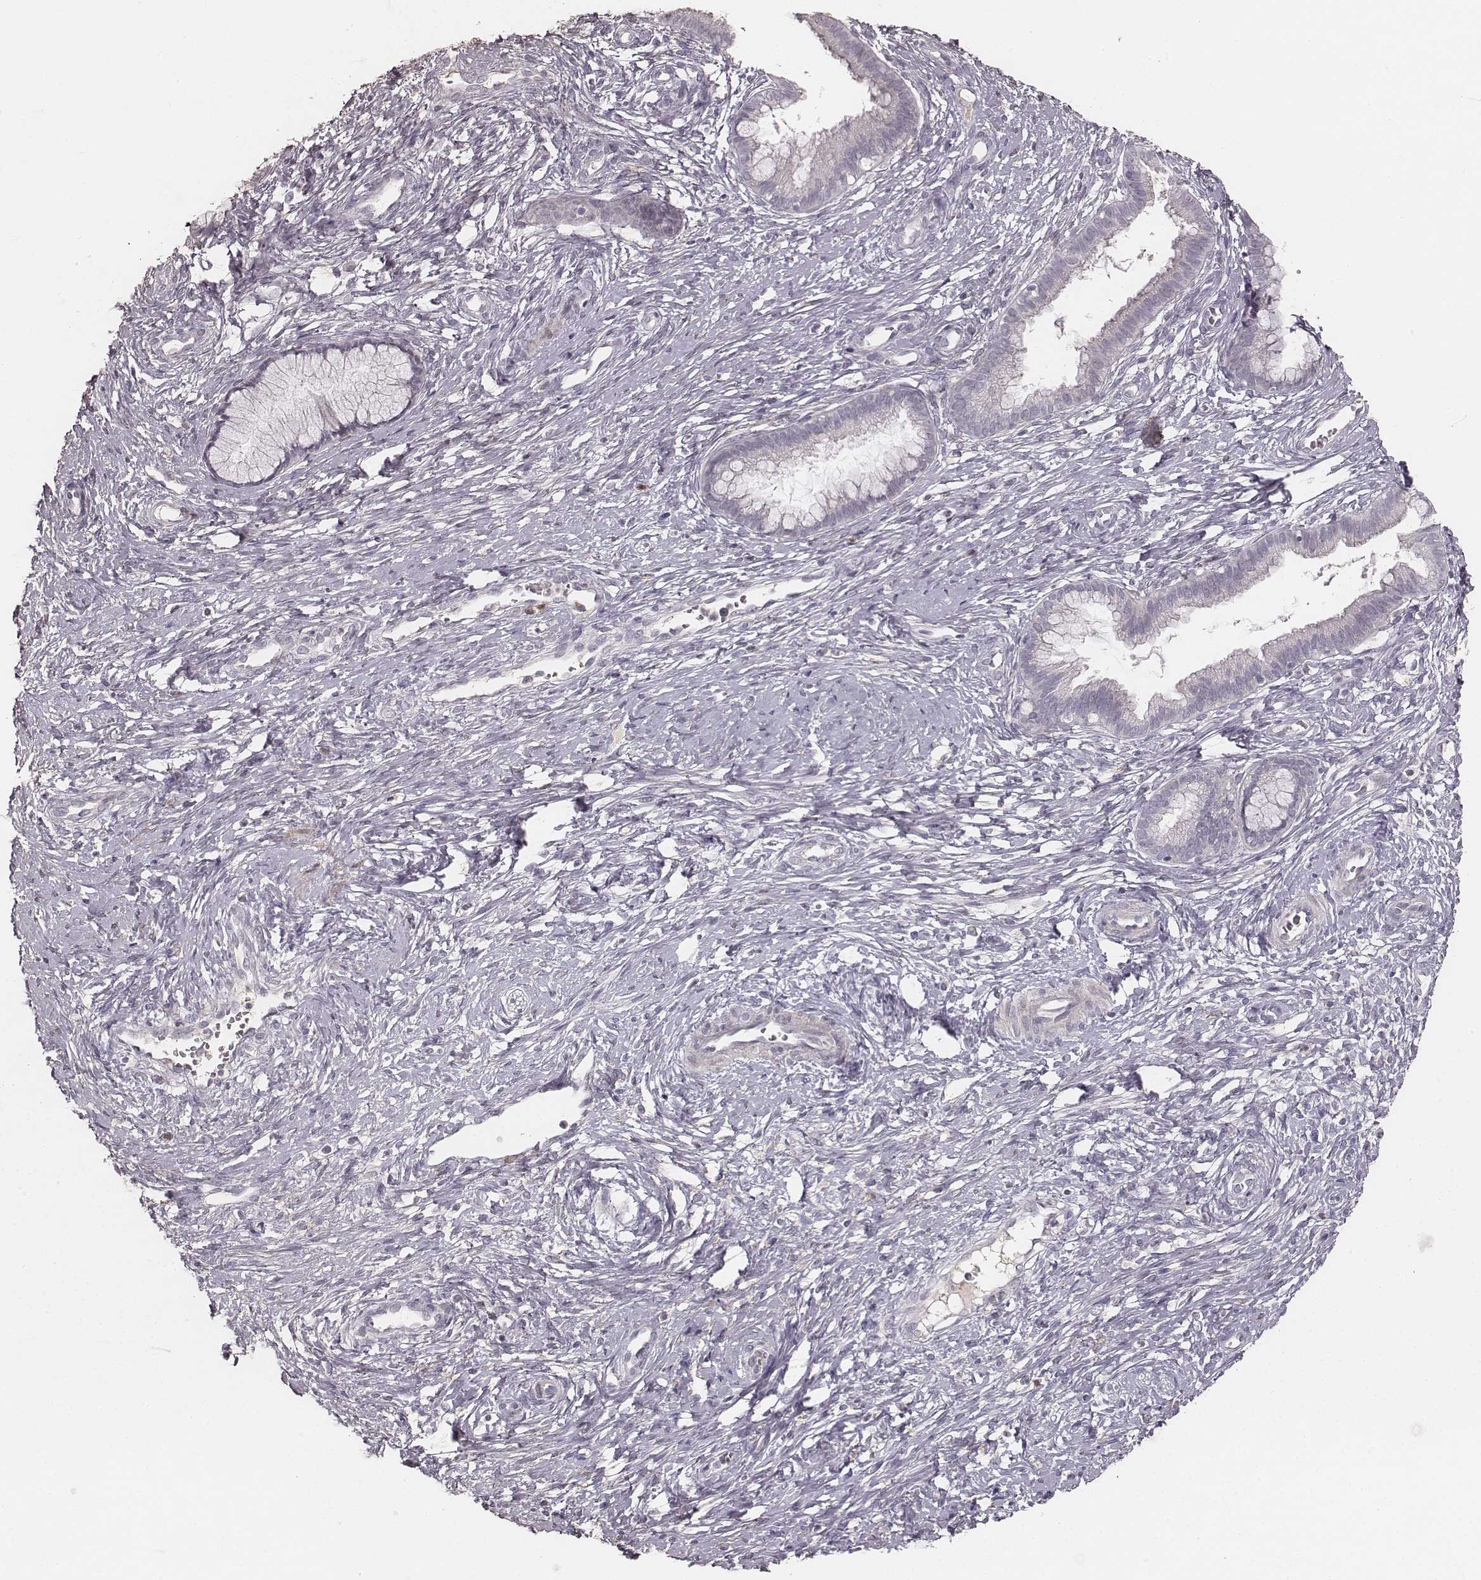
{"staining": {"intensity": "negative", "quantity": "none", "location": "none"}, "tissue": "cervical cancer", "cell_type": "Tumor cells", "image_type": "cancer", "snomed": [{"axis": "morphology", "description": "Squamous cell carcinoma, NOS"}, {"axis": "topography", "description": "Cervix"}], "caption": "IHC micrograph of neoplastic tissue: cervical squamous cell carcinoma stained with DAB exhibits no significant protein staining in tumor cells.", "gene": "MADCAM1", "patient": {"sex": "female", "age": 32}}